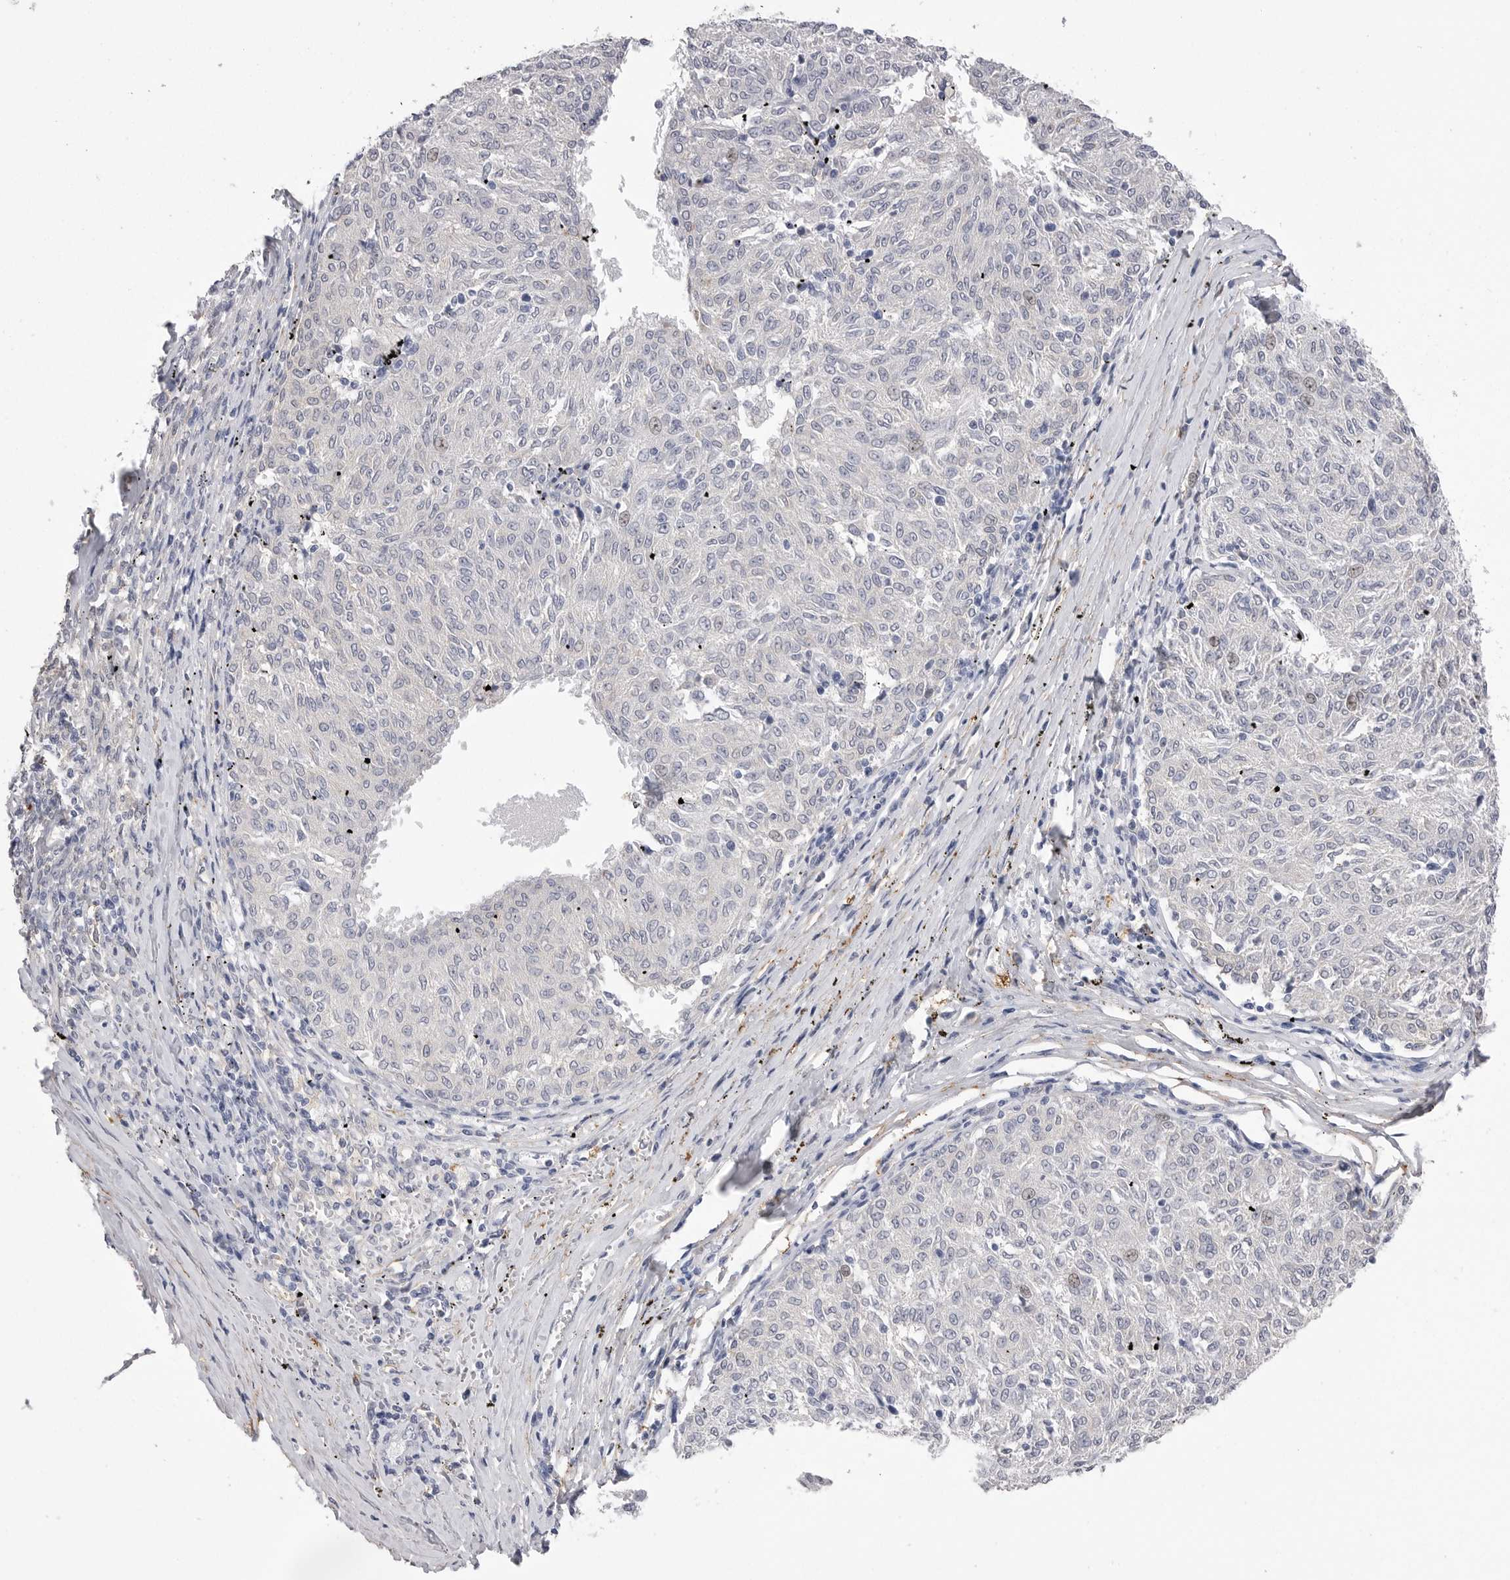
{"staining": {"intensity": "negative", "quantity": "none", "location": "none"}, "tissue": "melanoma", "cell_type": "Tumor cells", "image_type": "cancer", "snomed": [{"axis": "morphology", "description": "Malignant melanoma, NOS"}, {"axis": "topography", "description": "Skin"}], "caption": "This is a histopathology image of immunohistochemistry staining of melanoma, which shows no staining in tumor cells.", "gene": "AKAP12", "patient": {"sex": "female", "age": 72}}